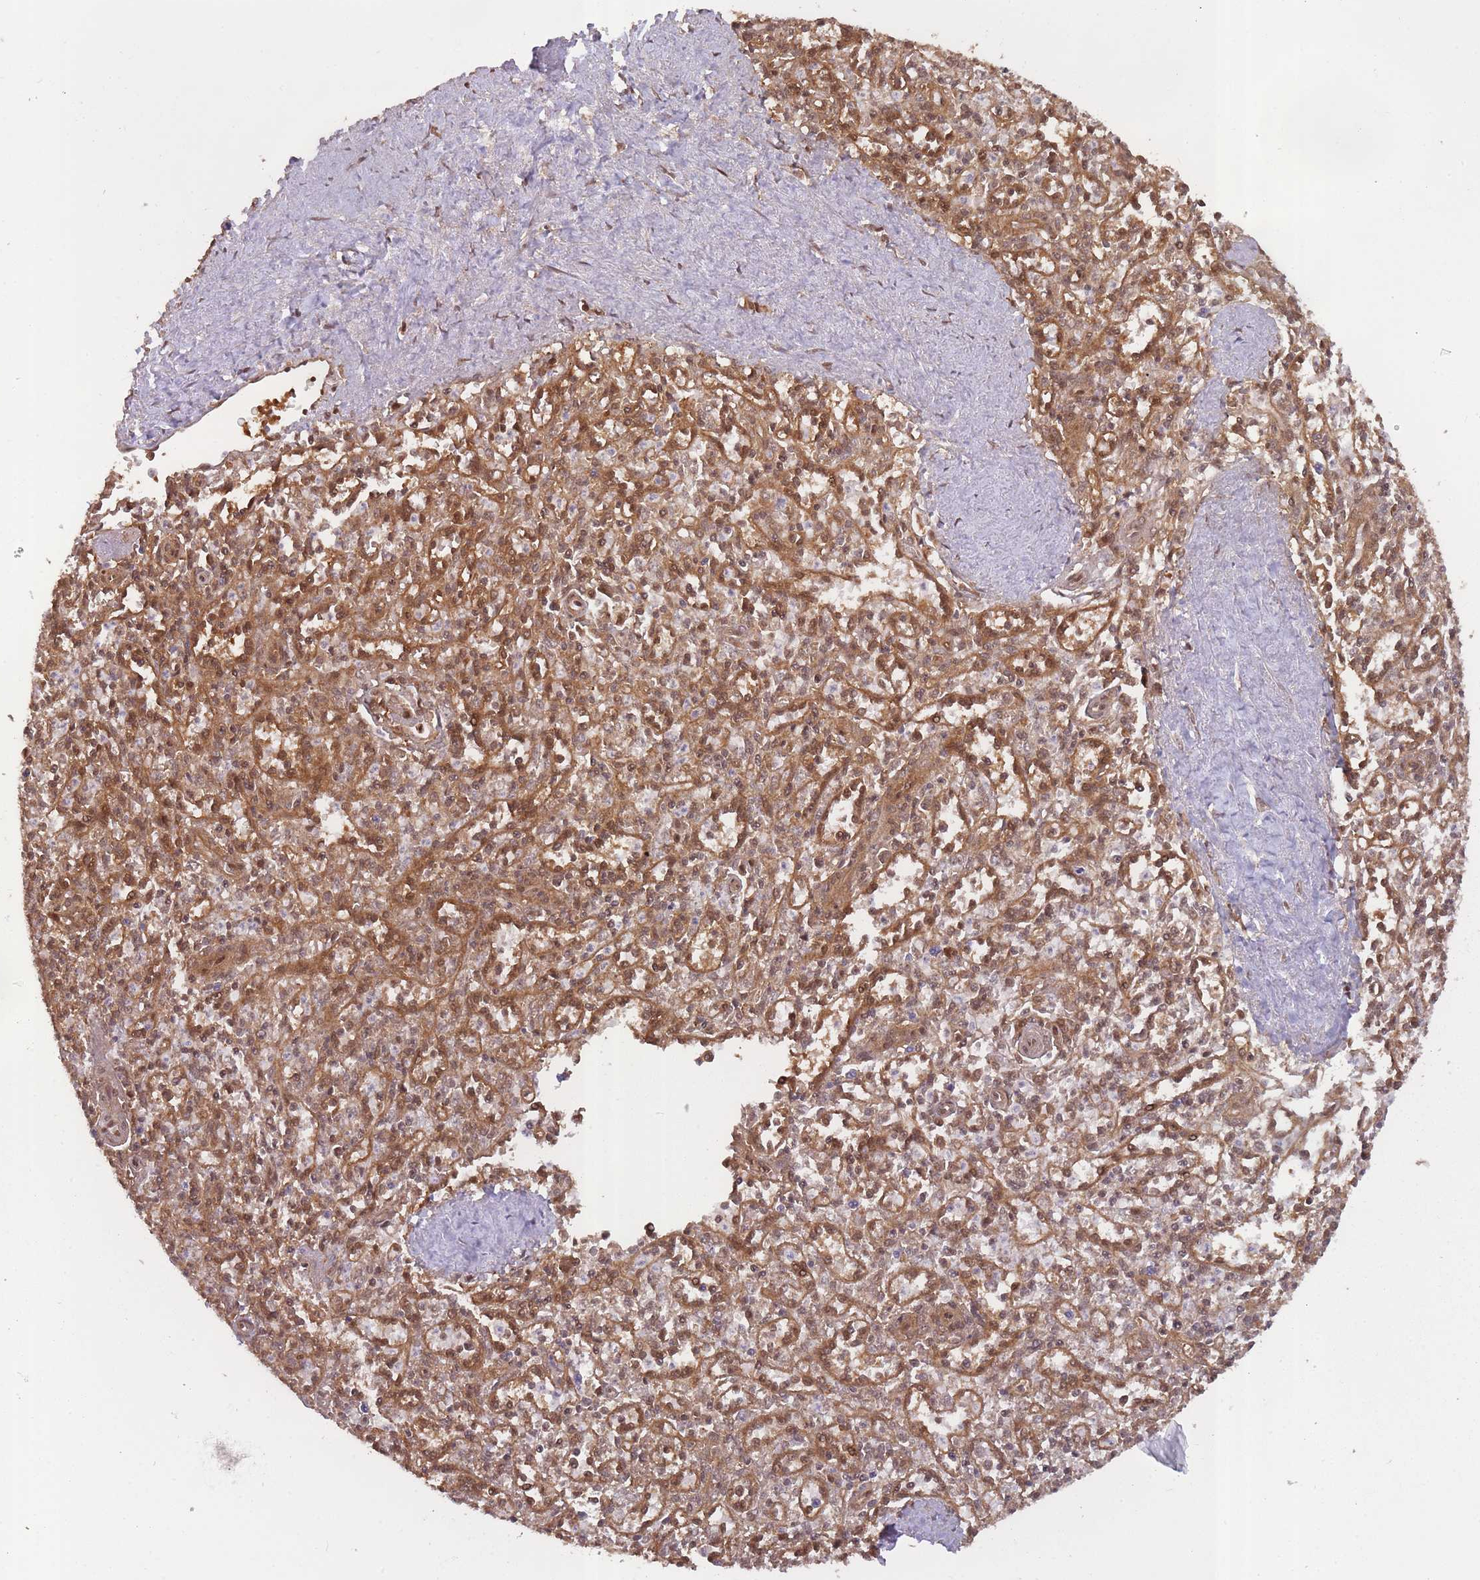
{"staining": {"intensity": "moderate", "quantity": "25%-75%", "location": "cytoplasmic/membranous"}, "tissue": "spleen", "cell_type": "Cells in red pulp", "image_type": "normal", "snomed": [{"axis": "morphology", "description": "Normal tissue, NOS"}, {"axis": "topography", "description": "Spleen"}], "caption": "The micrograph shows staining of benign spleen, revealing moderate cytoplasmic/membranous protein positivity (brown color) within cells in red pulp. The staining is performed using DAB (3,3'-diaminobenzidine) brown chromogen to label protein expression. The nuclei are counter-stained blue using hematoxylin.", "gene": "PPP6R3", "patient": {"sex": "female", "age": 70}}